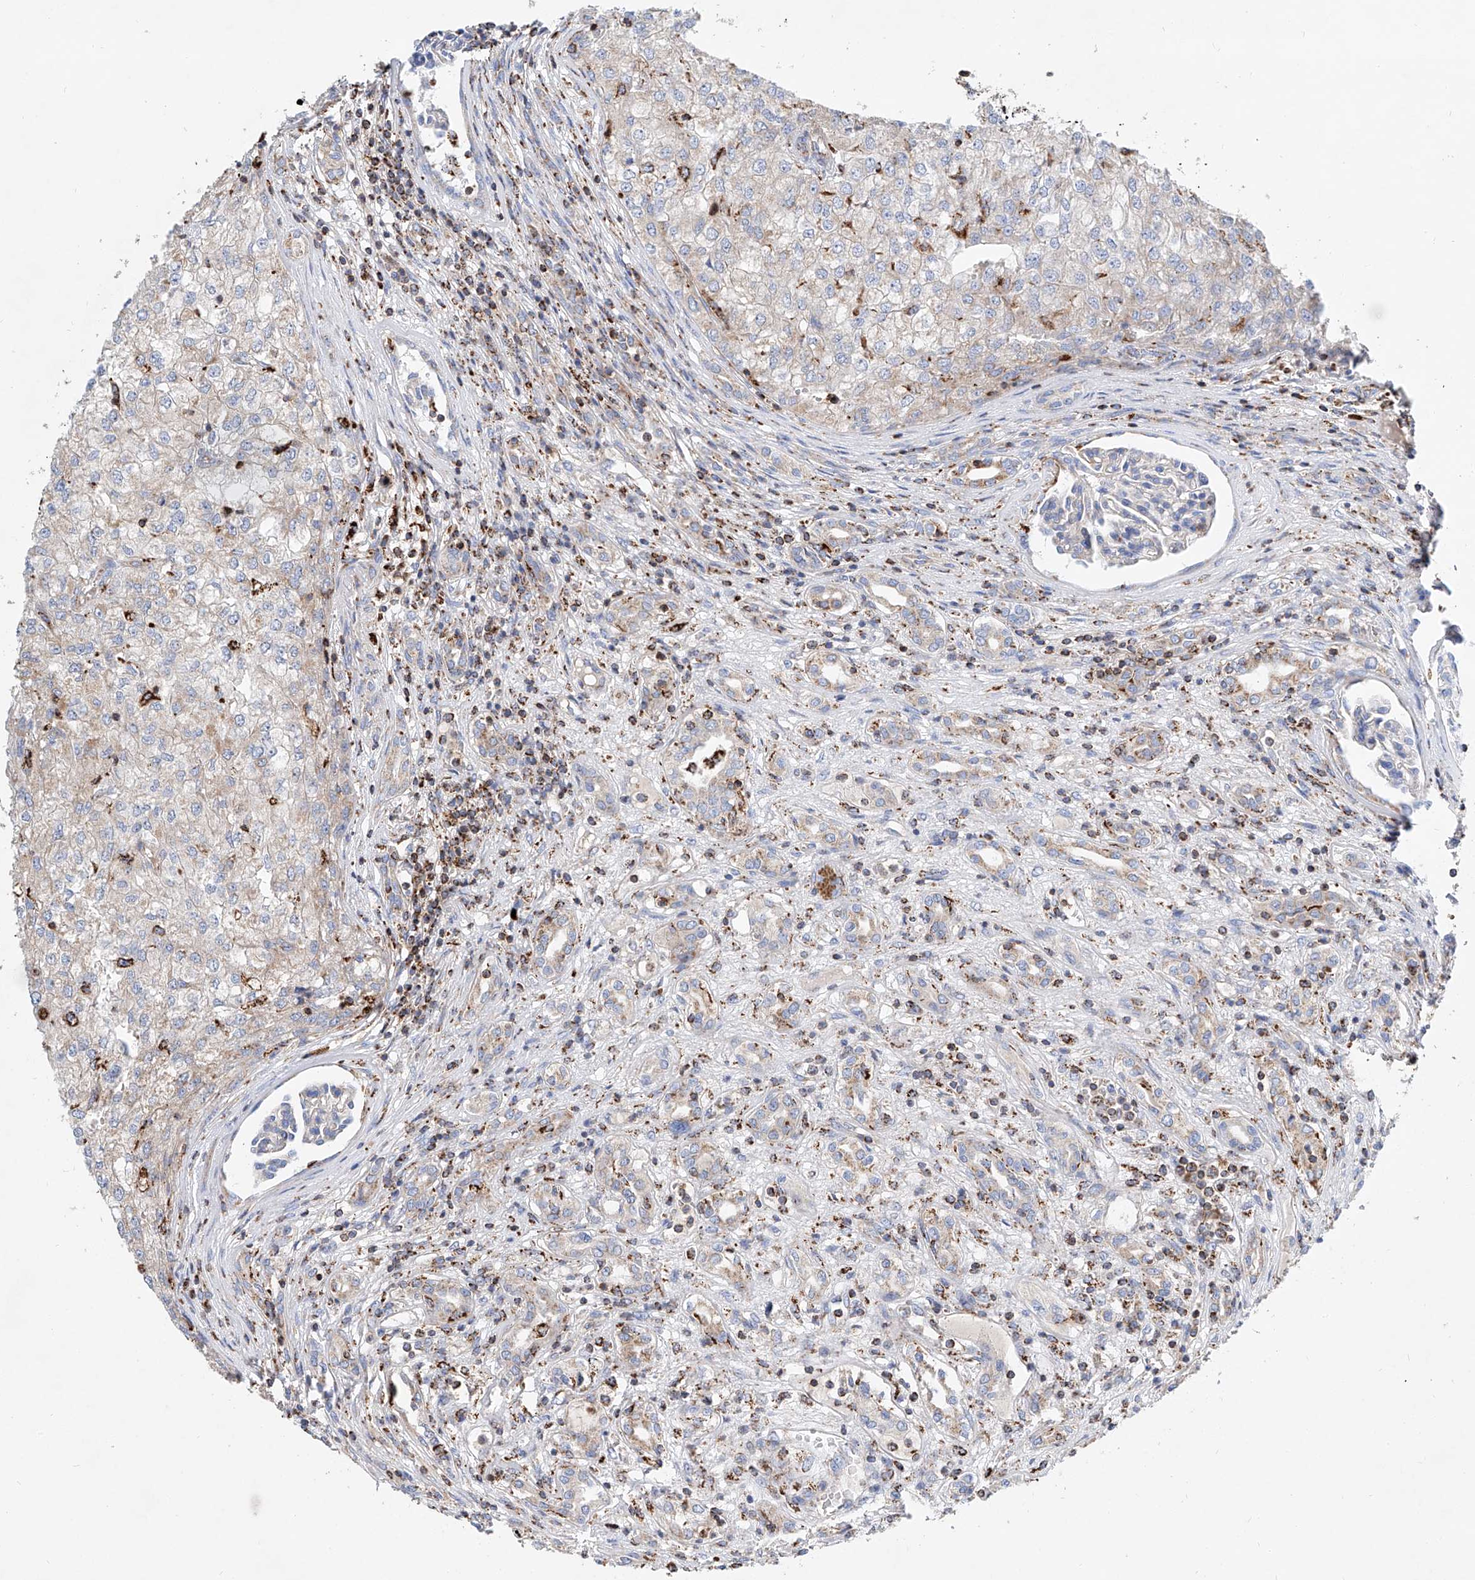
{"staining": {"intensity": "weak", "quantity": "25%-75%", "location": "cytoplasmic/membranous"}, "tissue": "renal cancer", "cell_type": "Tumor cells", "image_type": "cancer", "snomed": [{"axis": "morphology", "description": "Adenocarcinoma, NOS"}, {"axis": "topography", "description": "Kidney"}], "caption": "Renal cancer stained with immunohistochemistry displays weak cytoplasmic/membranous positivity in about 25%-75% of tumor cells.", "gene": "CPNE5", "patient": {"sex": "female", "age": 54}}